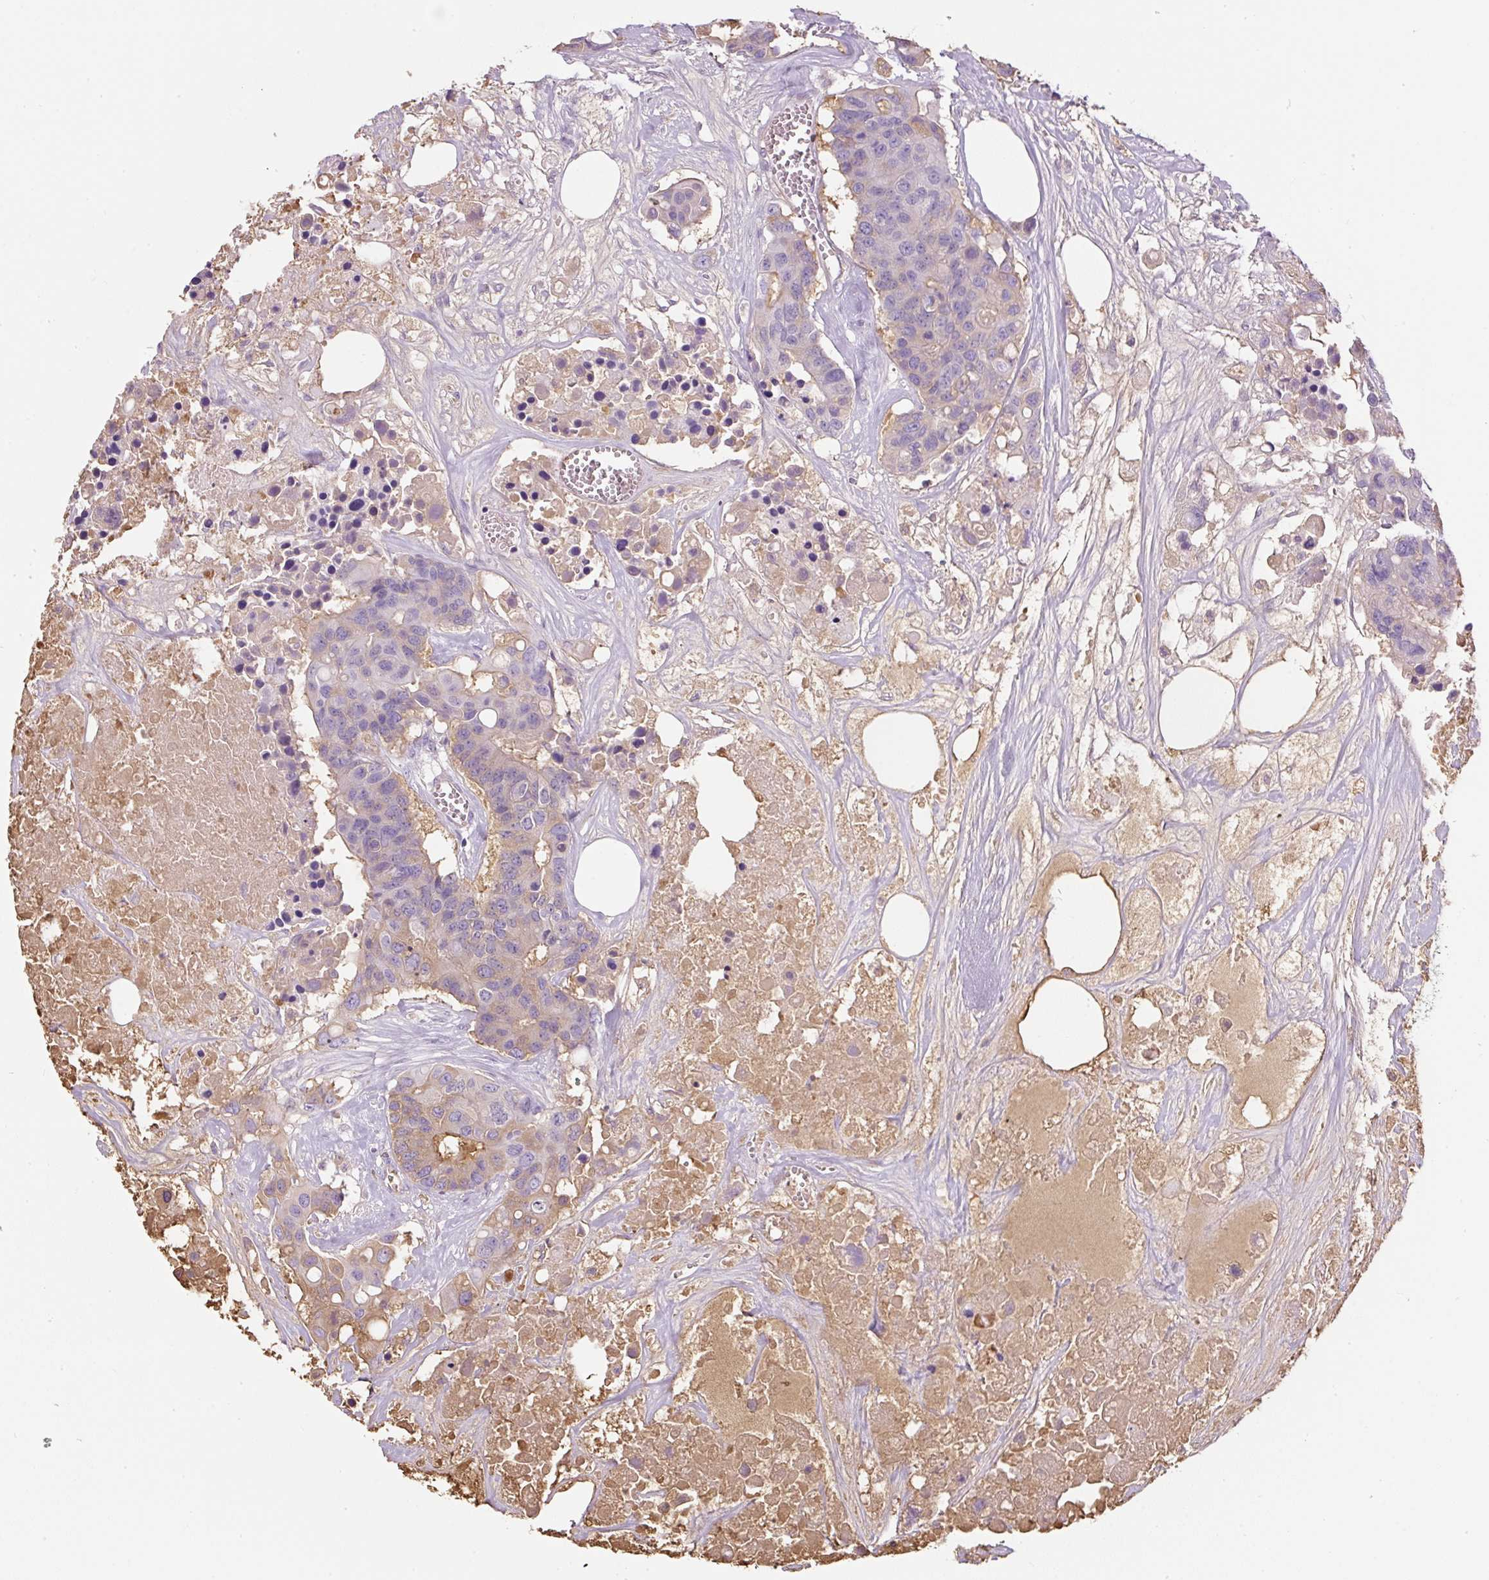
{"staining": {"intensity": "weak", "quantity": "<25%", "location": "cytoplasmic/membranous"}, "tissue": "colorectal cancer", "cell_type": "Tumor cells", "image_type": "cancer", "snomed": [{"axis": "morphology", "description": "Adenocarcinoma, NOS"}, {"axis": "topography", "description": "Colon"}], "caption": "Protein analysis of colorectal cancer exhibits no significant staining in tumor cells.", "gene": "APOA1", "patient": {"sex": "male", "age": 77}}